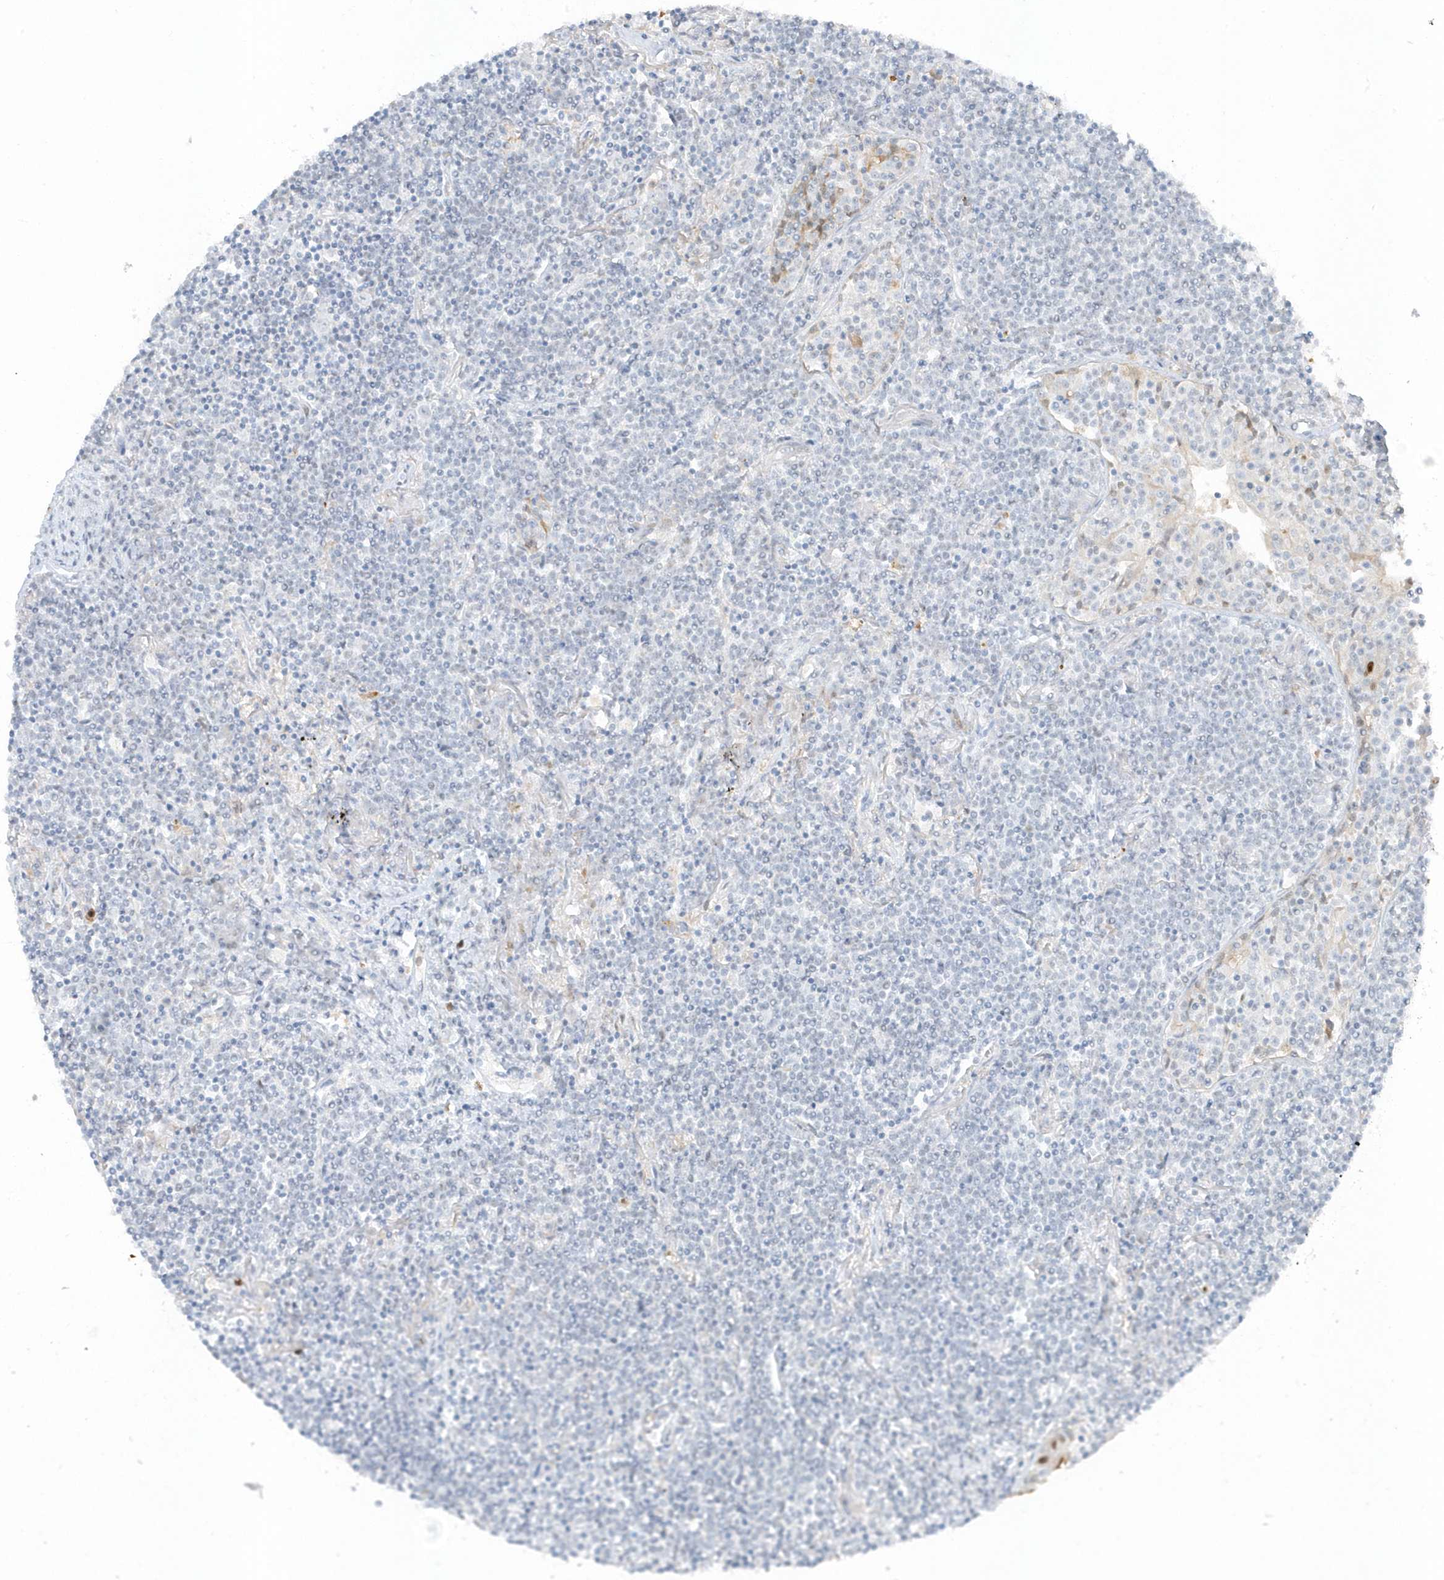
{"staining": {"intensity": "negative", "quantity": "none", "location": "none"}, "tissue": "lymphoma", "cell_type": "Tumor cells", "image_type": "cancer", "snomed": [{"axis": "morphology", "description": "Malignant lymphoma, non-Hodgkin's type, Low grade"}, {"axis": "topography", "description": "Lung"}], "caption": "A high-resolution micrograph shows immunohistochemistry staining of lymphoma, which demonstrates no significant staining in tumor cells.", "gene": "SMIM34", "patient": {"sex": "female", "age": 71}}